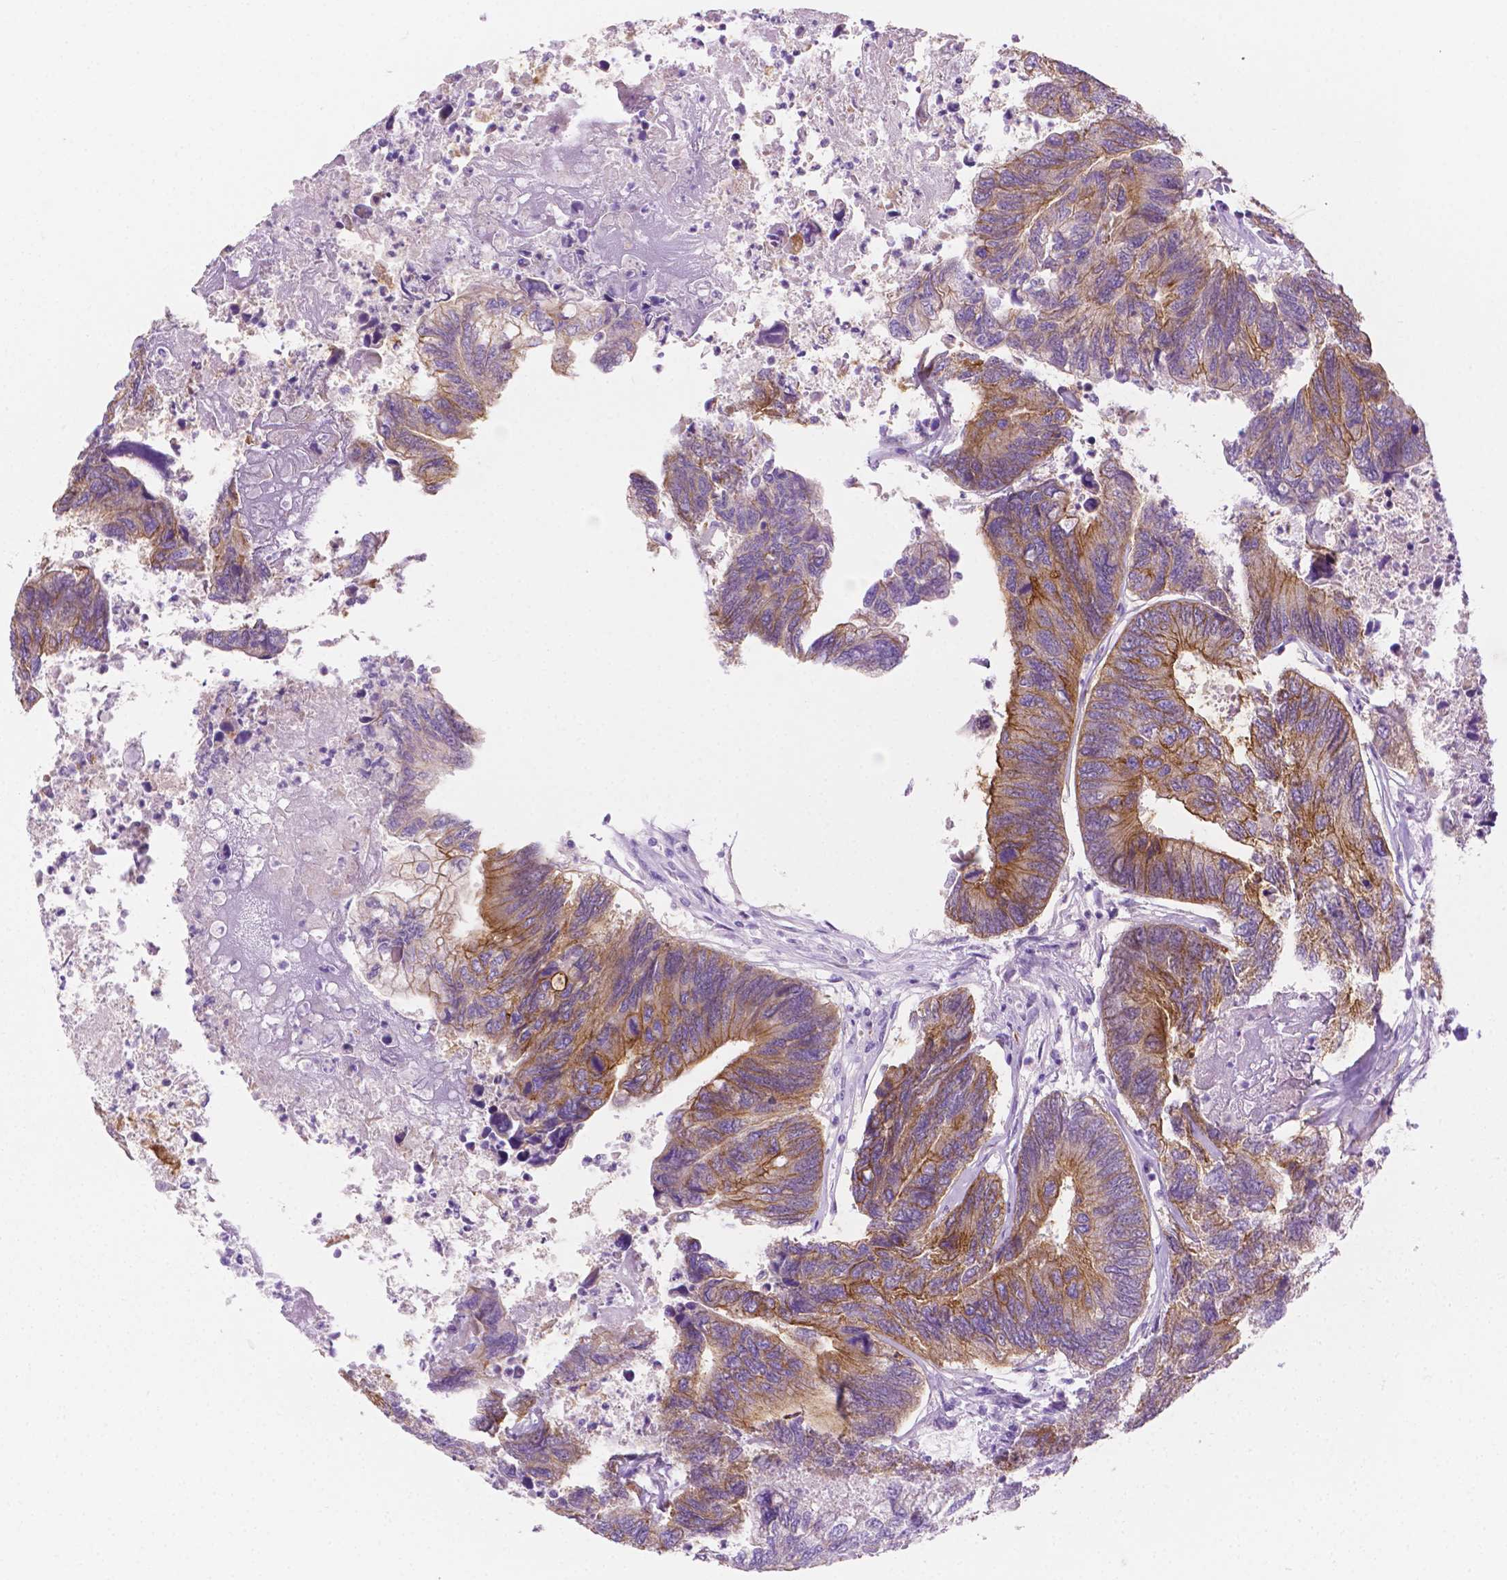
{"staining": {"intensity": "moderate", "quantity": "25%-75%", "location": "cytoplasmic/membranous"}, "tissue": "colorectal cancer", "cell_type": "Tumor cells", "image_type": "cancer", "snomed": [{"axis": "morphology", "description": "Adenocarcinoma, NOS"}, {"axis": "topography", "description": "Colon"}], "caption": "Immunohistochemistry (DAB) staining of adenocarcinoma (colorectal) shows moderate cytoplasmic/membranous protein positivity in about 25%-75% of tumor cells.", "gene": "EPPK1", "patient": {"sex": "female", "age": 67}}